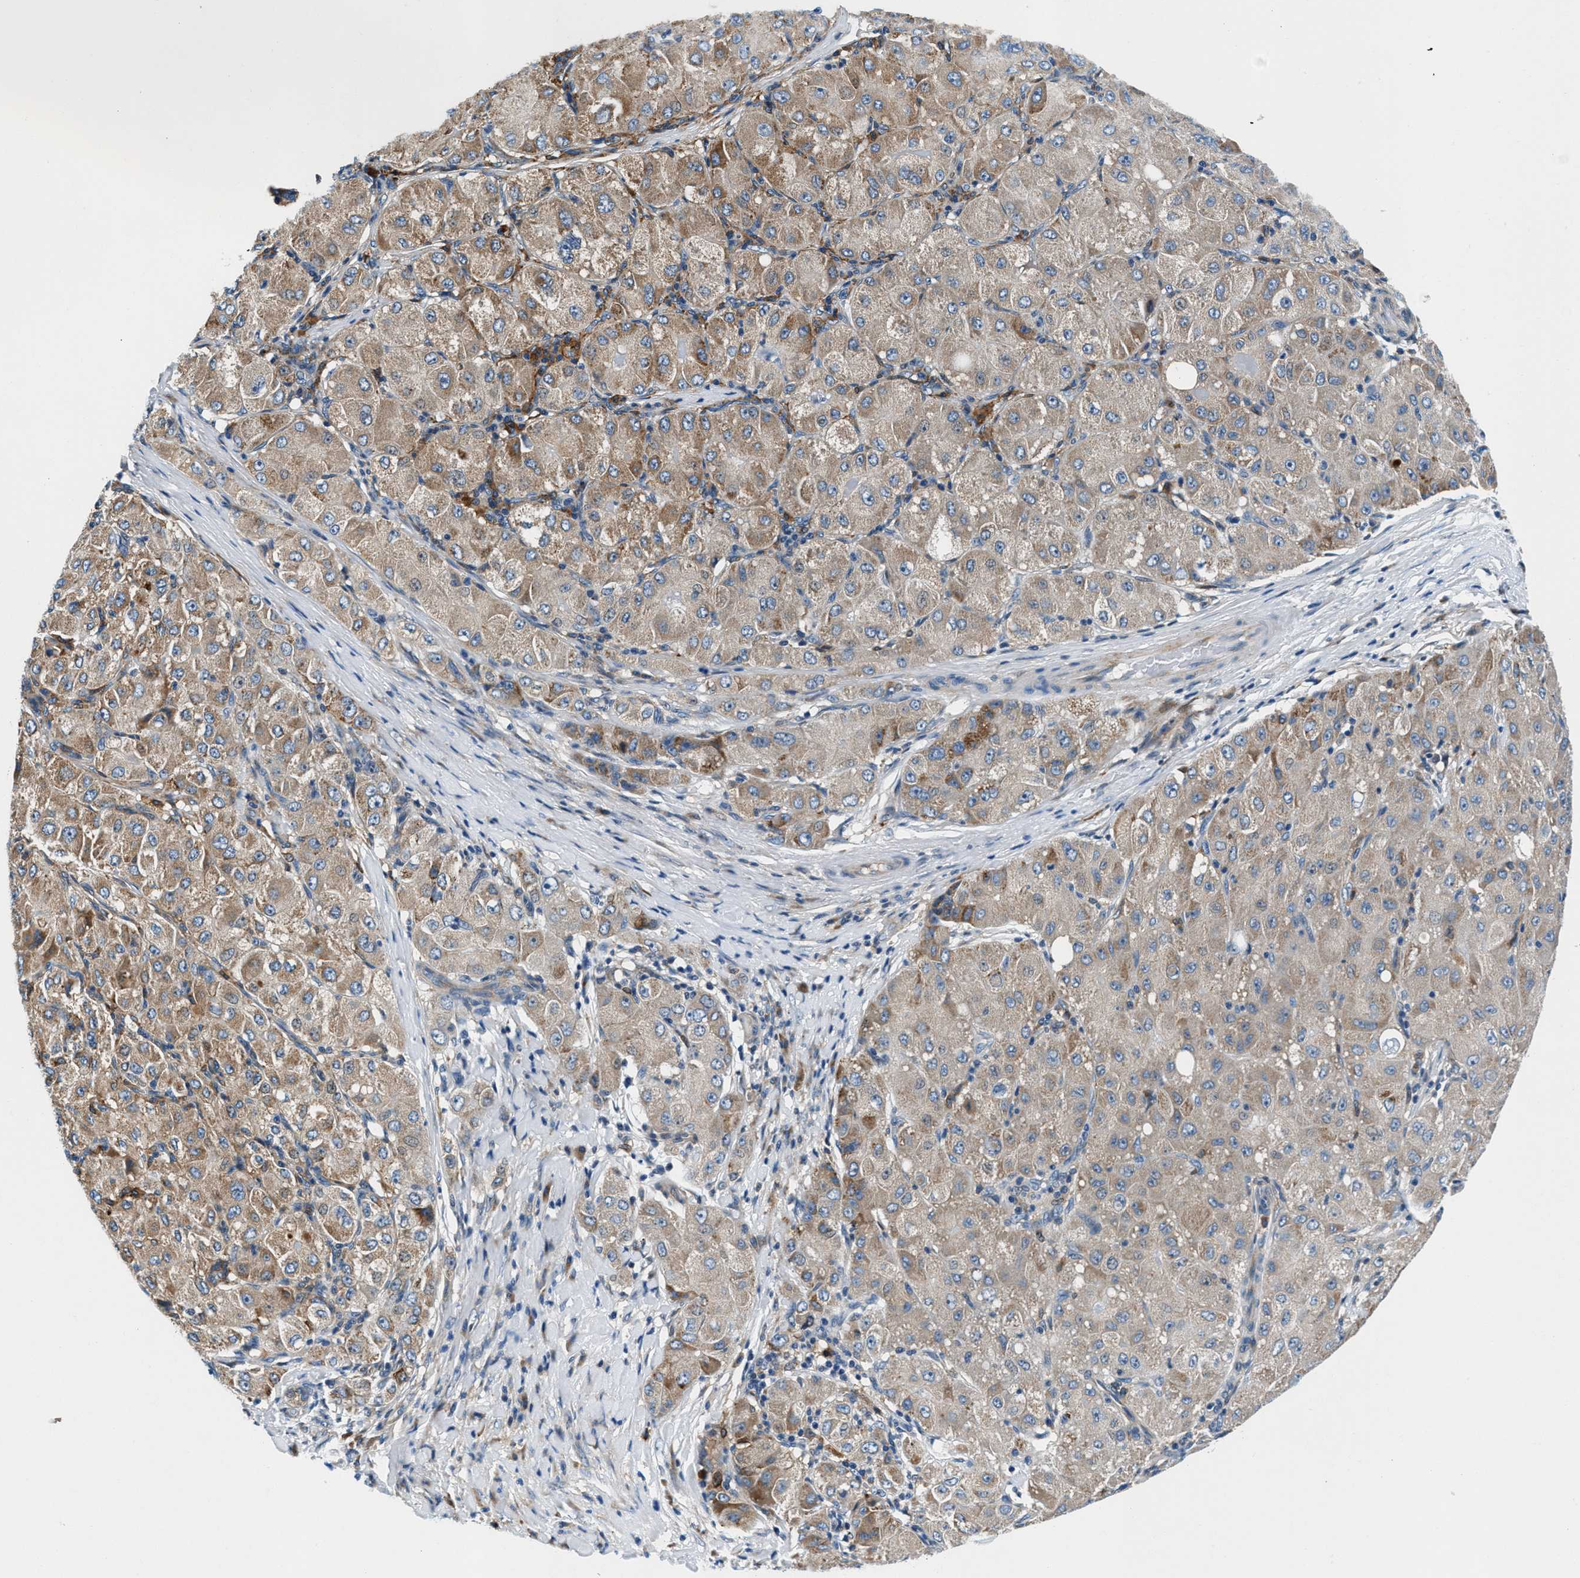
{"staining": {"intensity": "weak", "quantity": ">75%", "location": "cytoplasmic/membranous"}, "tissue": "liver cancer", "cell_type": "Tumor cells", "image_type": "cancer", "snomed": [{"axis": "morphology", "description": "Carcinoma, Hepatocellular, NOS"}, {"axis": "topography", "description": "Liver"}], "caption": "IHC staining of liver cancer (hepatocellular carcinoma), which exhibits low levels of weak cytoplasmic/membranous staining in about >75% of tumor cells indicating weak cytoplasmic/membranous protein positivity. The staining was performed using DAB (3,3'-diaminobenzidine) (brown) for protein detection and nuclei were counterstained in hematoxylin (blue).", "gene": "SLFN11", "patient": {"sex": "male", "age": 80}}